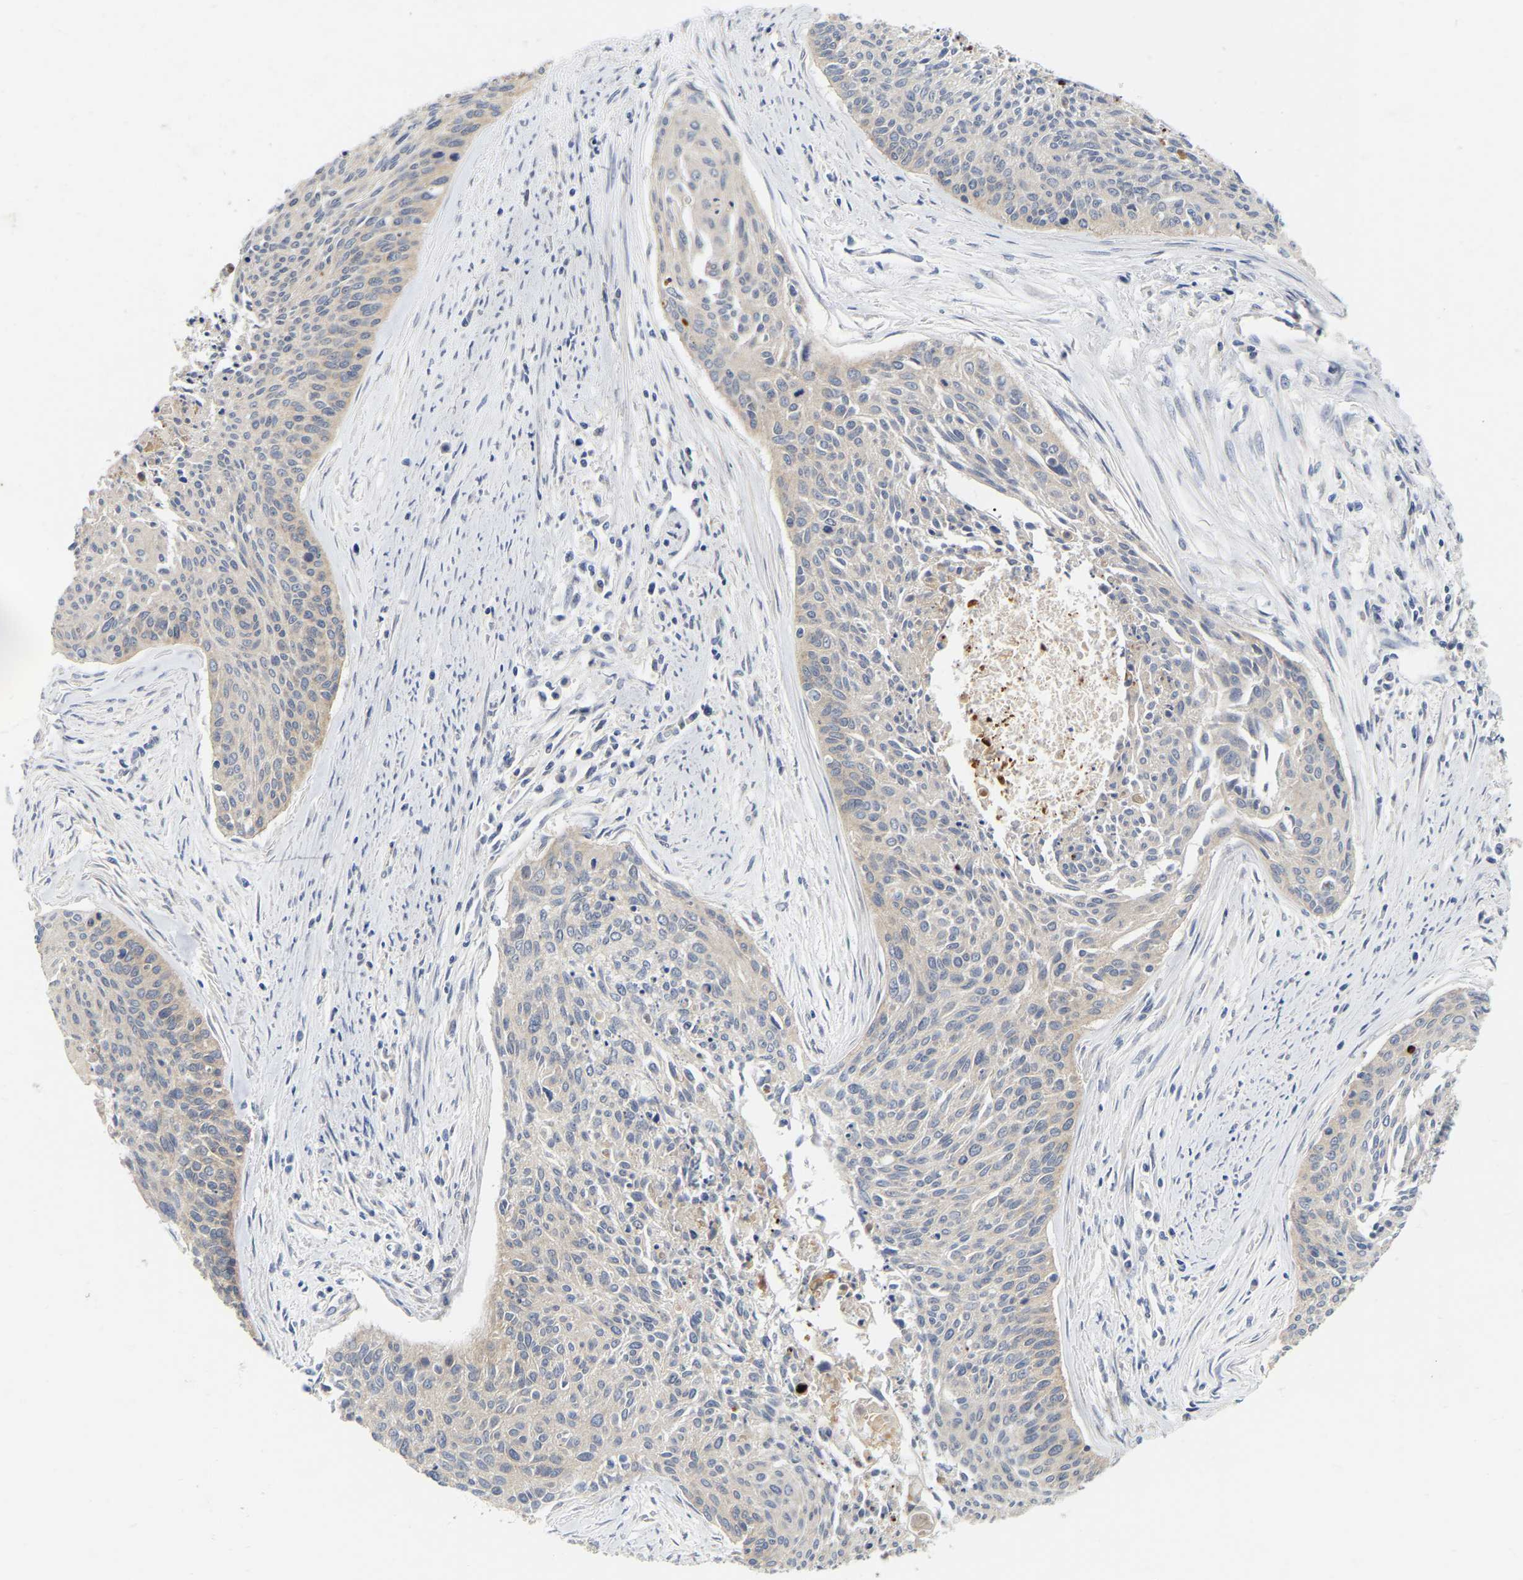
{"staining": {"intensity": "negative", "quantity": "none", "location": "none"}, "tissue": "cervical cancer", "cell_type": "Tumor cells", "image_type": "cancer", "snomed": [{"axis": "morphology", "description": "Squamous cell carcinoma, NOS"}, {"axis": "topography", "description": "Cervix"}], "caption": "Histopathology image shows no significant protein positivity in tumor cells of cervical squamous cell carcinoma. The staining is performed using DAB (3,3'-diaminobenzidine) brown chromogen with nuclei counter-stained in using hematoxylin.", "gene": "WIPI2", "patient": {"sex": "female", "age": 55}}